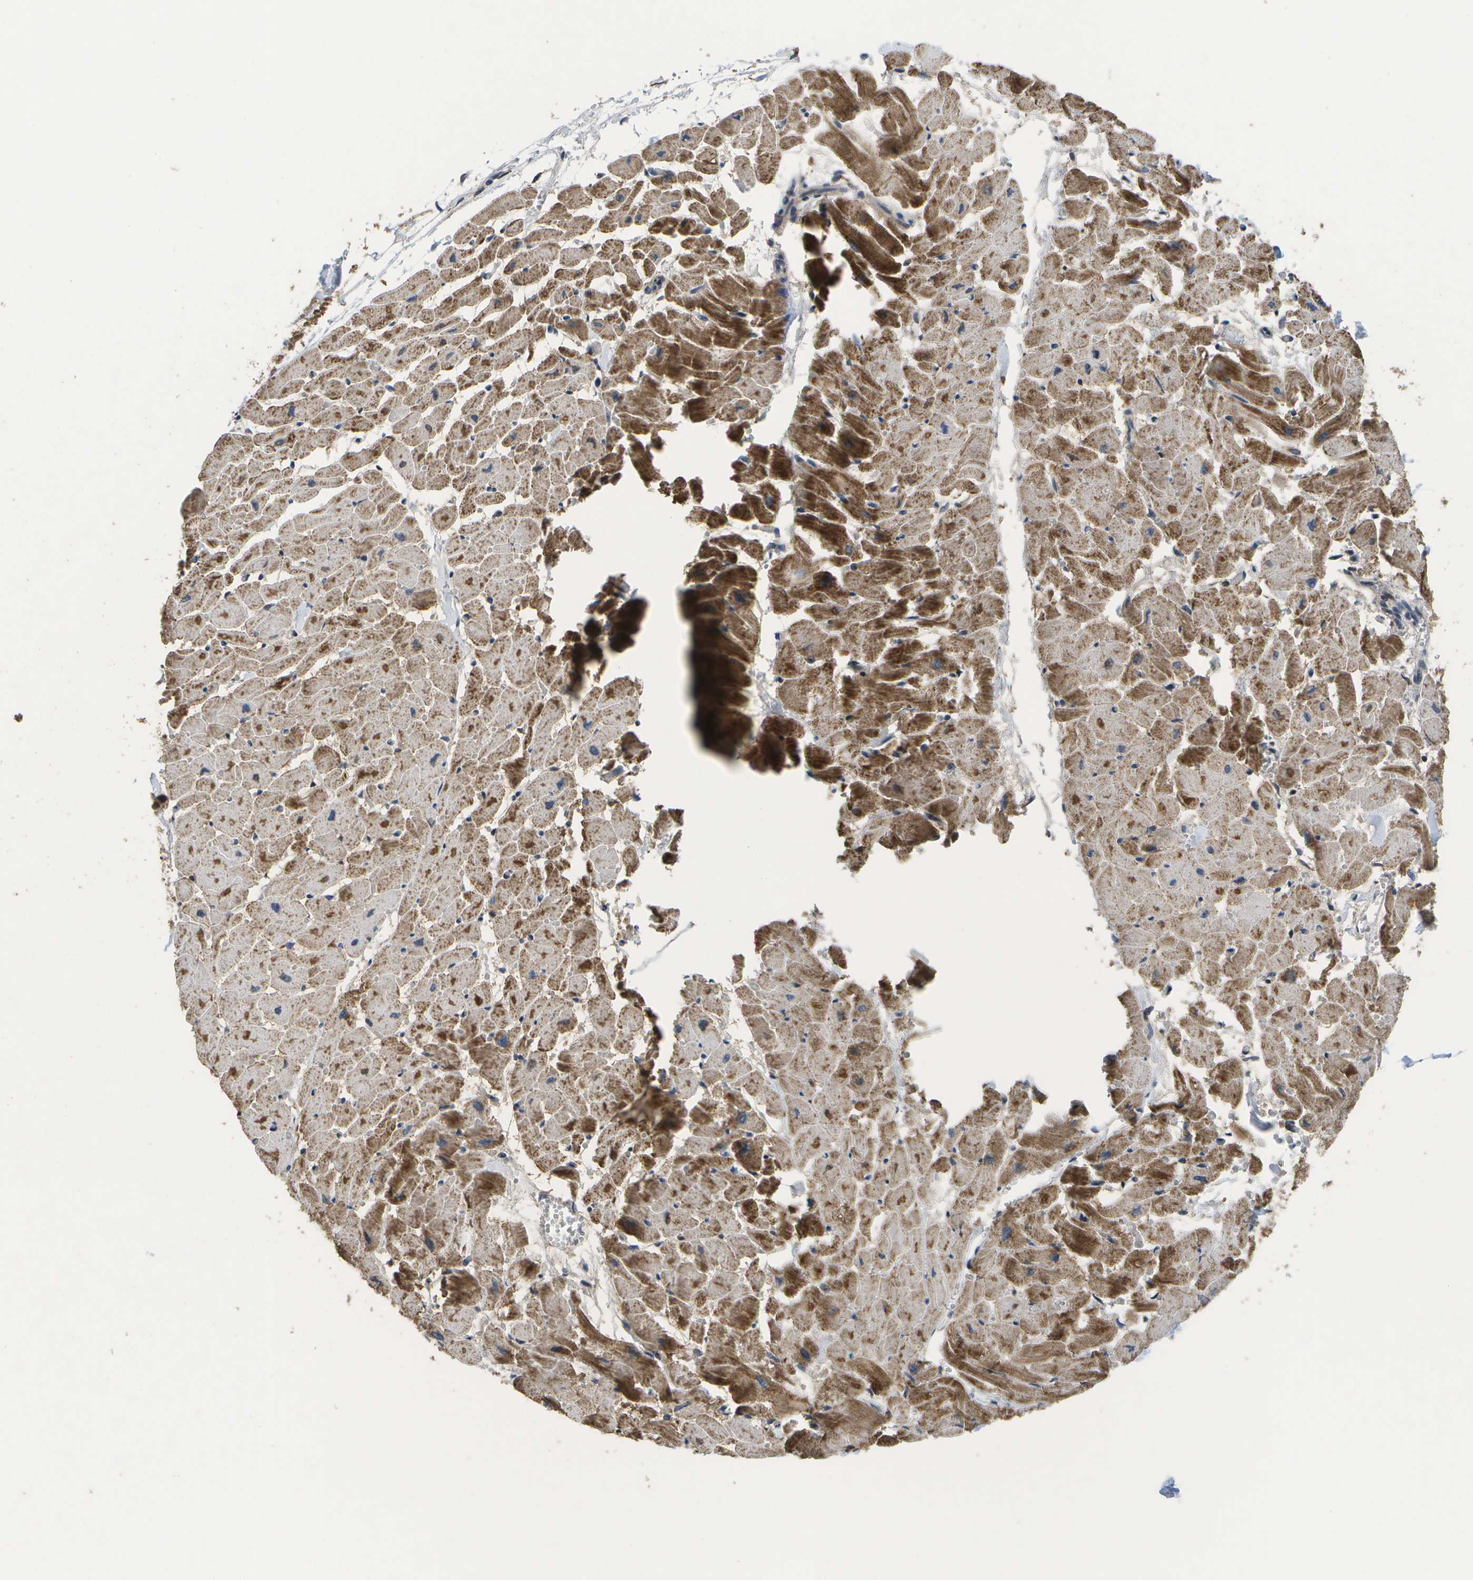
{"staining": {"intensity": "moderate", "quantity": ">75%", "location": "cytoplasmic/membranous"}, "tissue": "heart muscle", "cell_type": "Cardiomyocytes", "image_type": "normal", "snomed": [{"axis": "morphology", "description": "Normal tissue, NOS"}, {"axis": "topography", "description": "Heart"}], "caption": "Protein expression analysis of normal heart muscle exhibits moderate cytoplasmic/membranous expression in about >75% of cardiomyocytes.", "gene": "HADHA", "patient": {"sex": "female", "age": 19}}